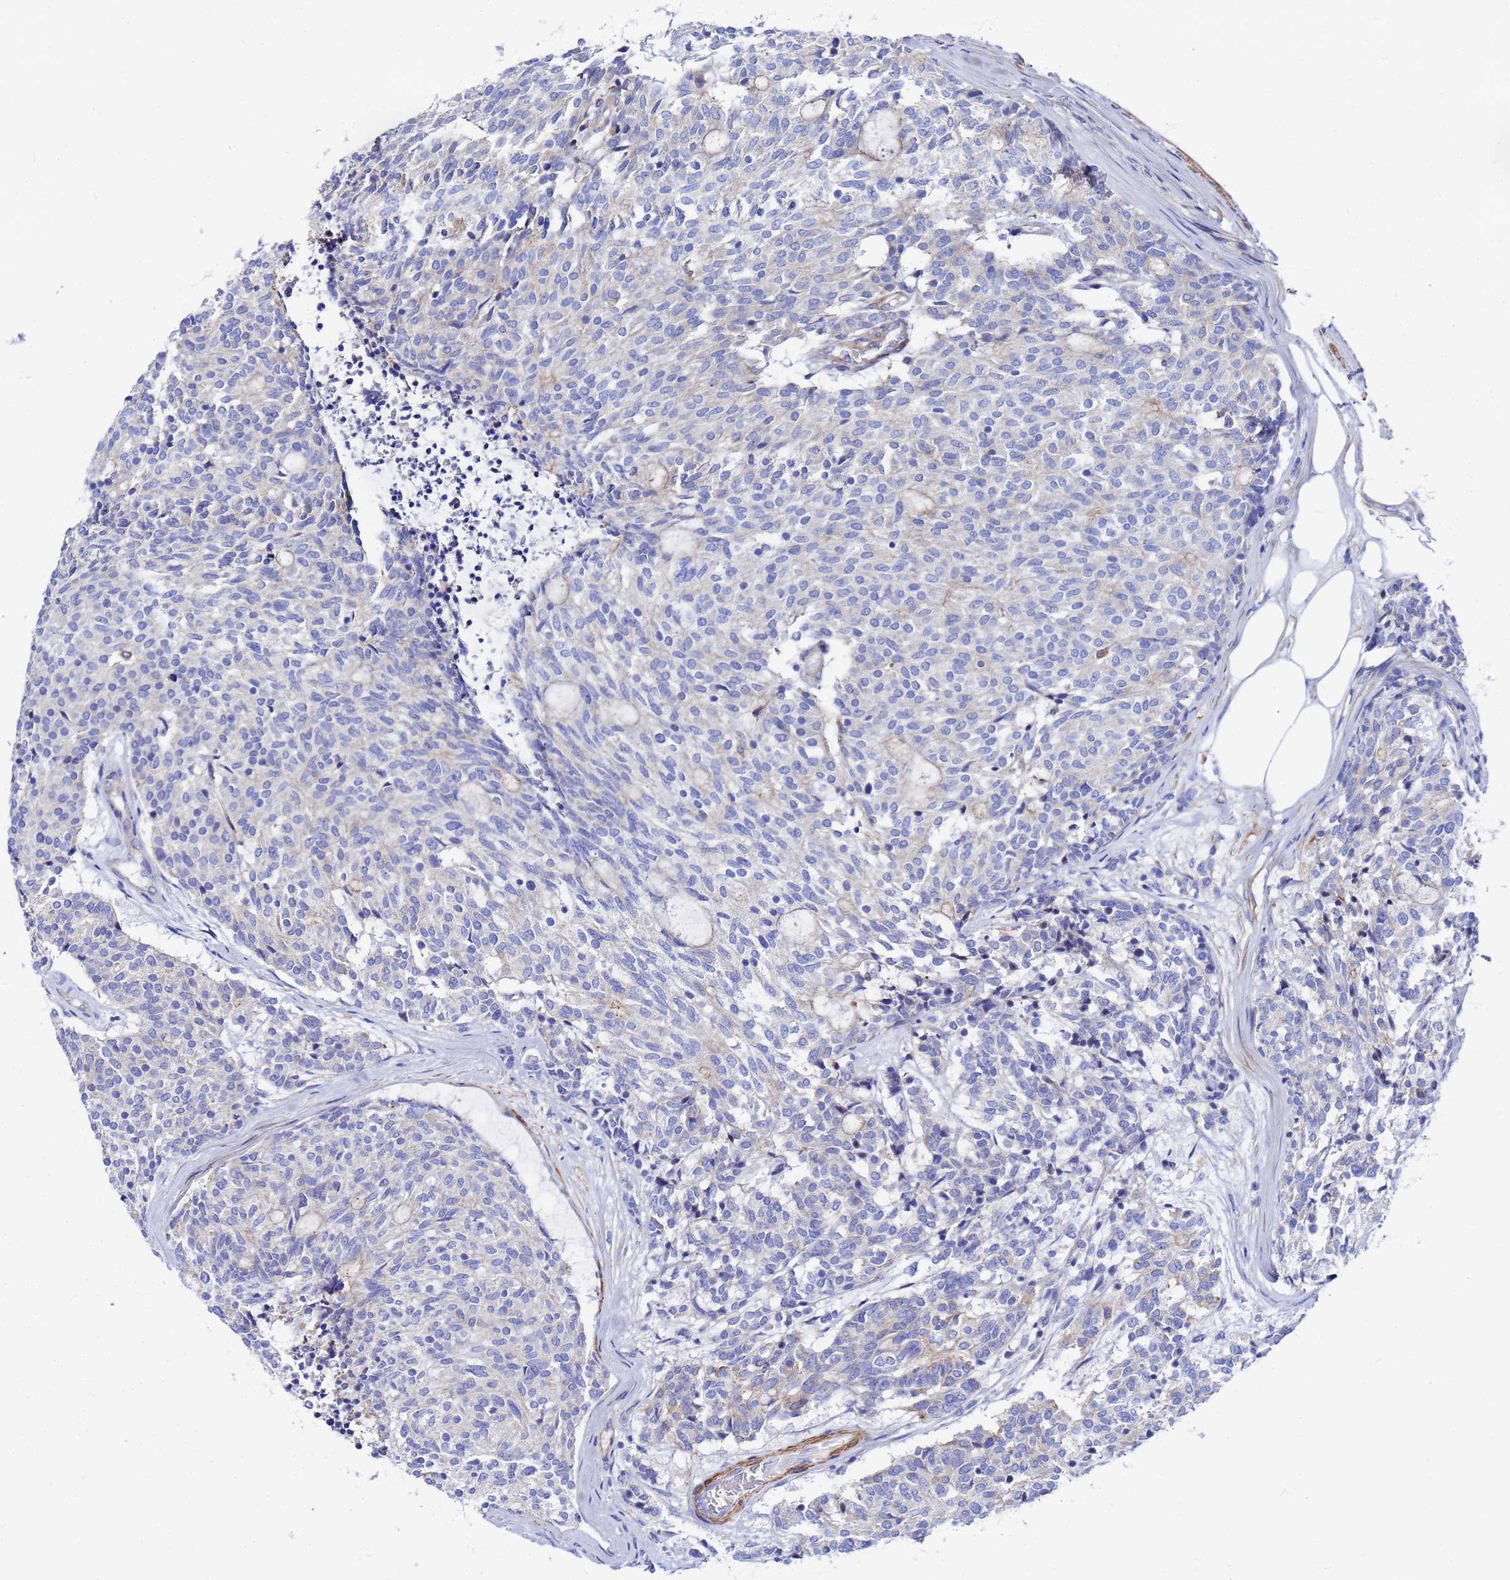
{"staining": {"intensity": "negative", "quantity": "none", "location": "none"}, "tissue": "carcinoid", "cell_type": "Tumor cells", "image_type": "cancer", "snomed": [{"axis": "morphology", "description": "Carcinoid, malignant, NOS"}, {"axis": "topography", "description": "Pancreas"}], "caption": "A high-resolution photomicrograph shows immunohistochemistry (IHC) staining of carcinoid, which demonstrates no significant positivity in tumor cells.", "gene": "RAB39B", "patient": {"sex": "female", "age": 54}}